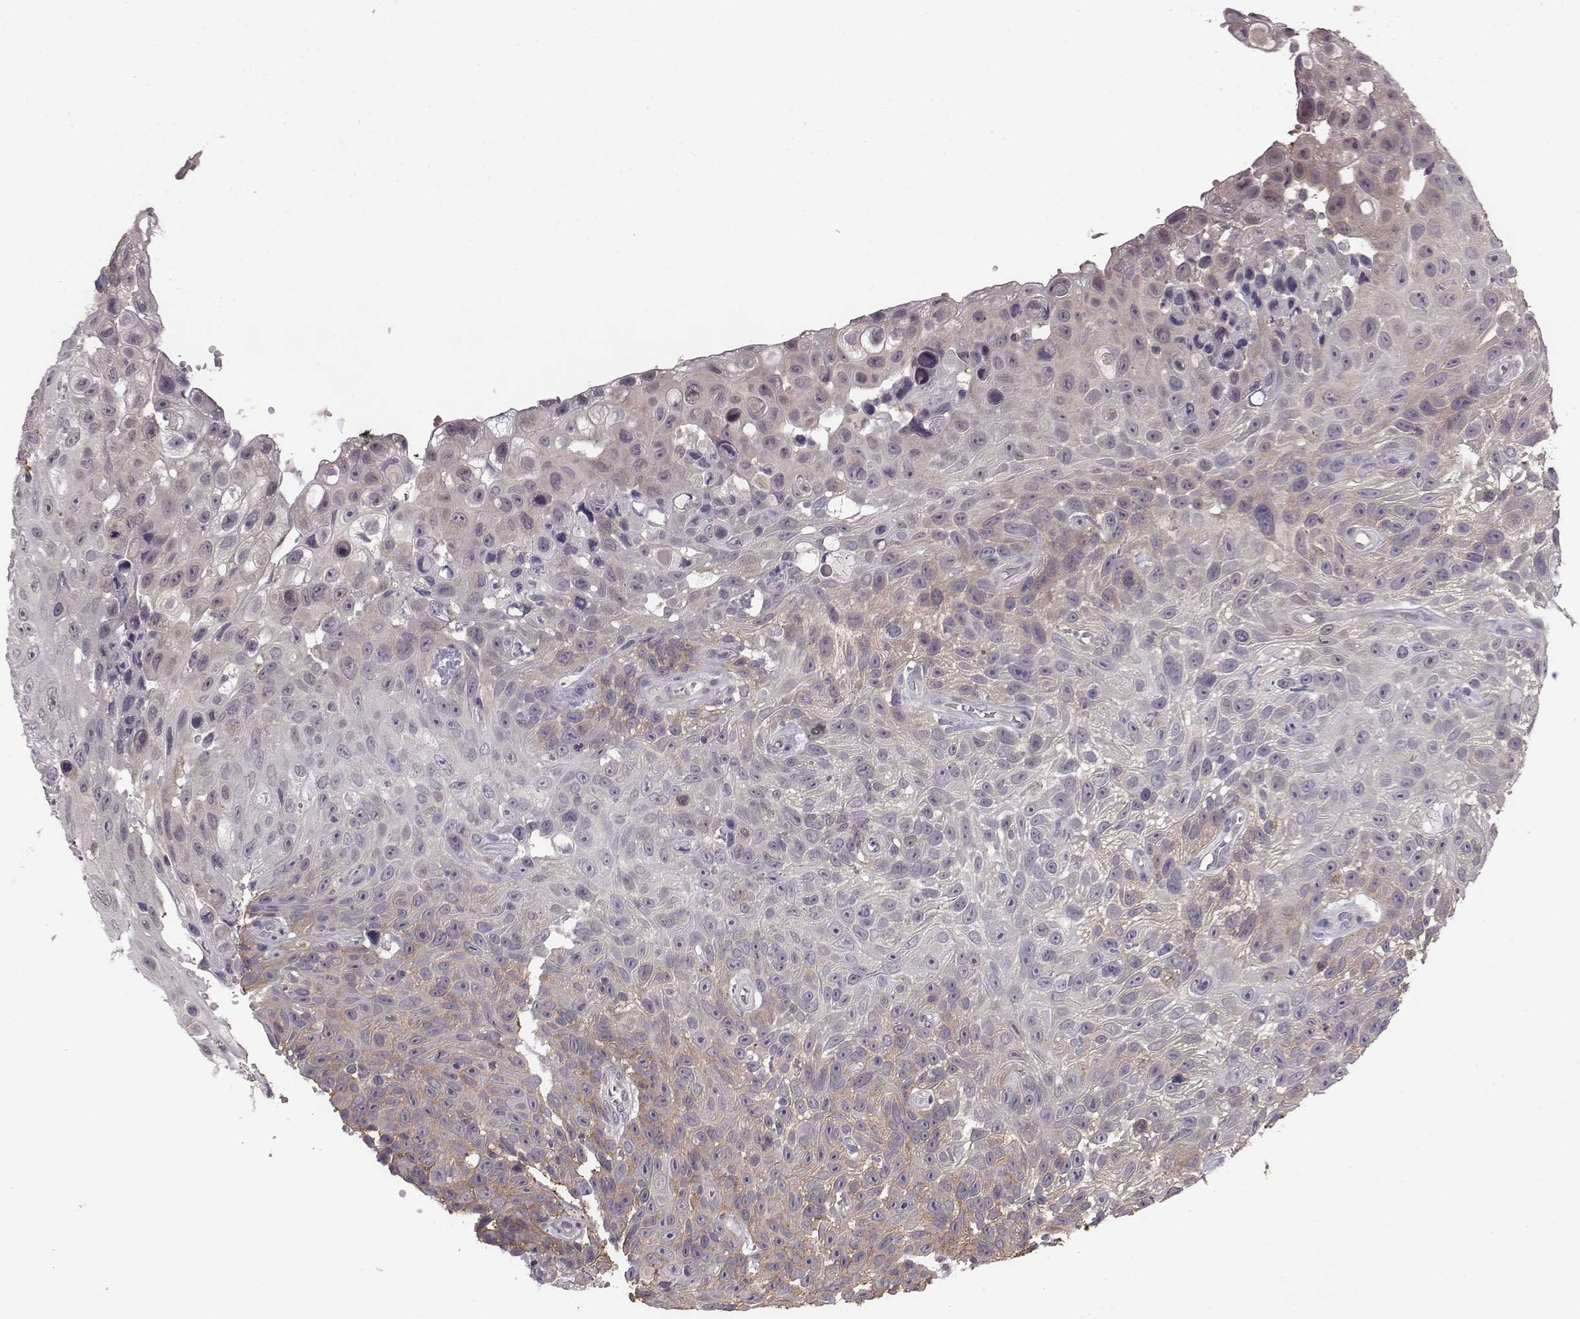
{"staining": {"intensity": "weak", "quantity": "25%-75%", "location": "cytoplasmic/membranous"}, "tissue": "skin cancer", "cell_type": "Tumor cells", "image_type": "cancer", "snomed": [{"axis": "morphology", "description": "Squamous cell carcinoma, NOS"}, {"axis": "topography", "description": "Skin"}], "caption": "The image exhibits immunohistochemical staining of skin cancer (squamous cell carcinoma). There is weak cytoplasmic/membranous expression is seen in about 25%-75% of tumor cells. The staining was performed using DAB, with brown indicating positive protein expression. Nuclei are stained blue with hematoxylin.", "gene": "BICDL1", "patient": {"sex": "male", "age": 82}}